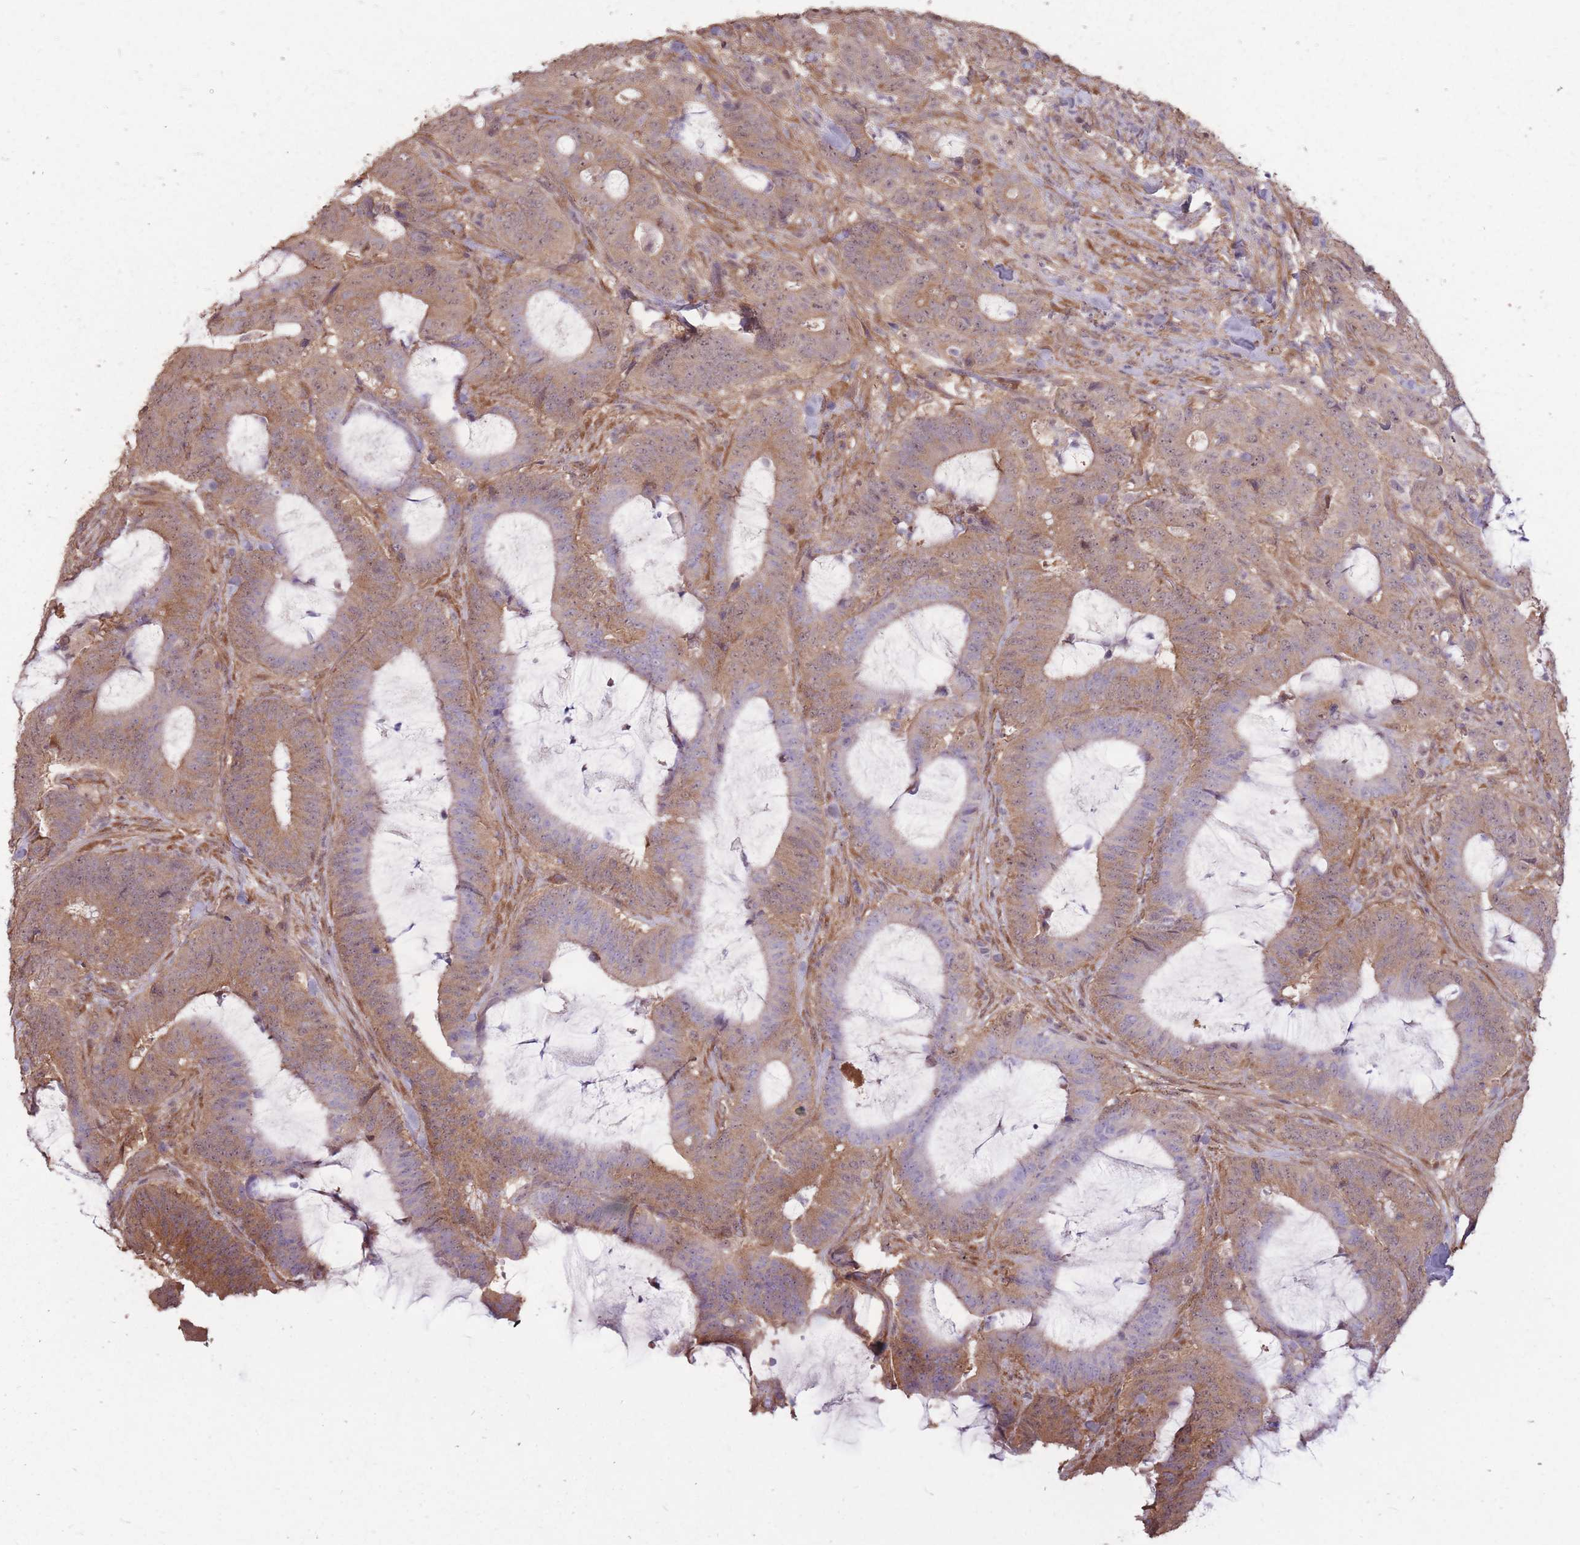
{"staining": {"intensity": "moderate", "quantity": "25%-75%", "location": "cytoplasmic/membranous"}, "tissue": "colorectal cancer", "cell_type": "Tumor cells", "image_type": "cancer", "snomed": [{"axis": "morphology", "description": "Adenocarcinoma, NOS"}, {"axis": "topography", "description": "Colon"}], "caption": "The immunohistochemical stain shows moderate cytoplasmic/membranous expression in tumor cells of colorectal adenocarcinoma tissue. (IHC, brightfield microscopy, high magnification).", "gene": "DYNC1LI2", "patient": {"sex": "female", "age": 43}}